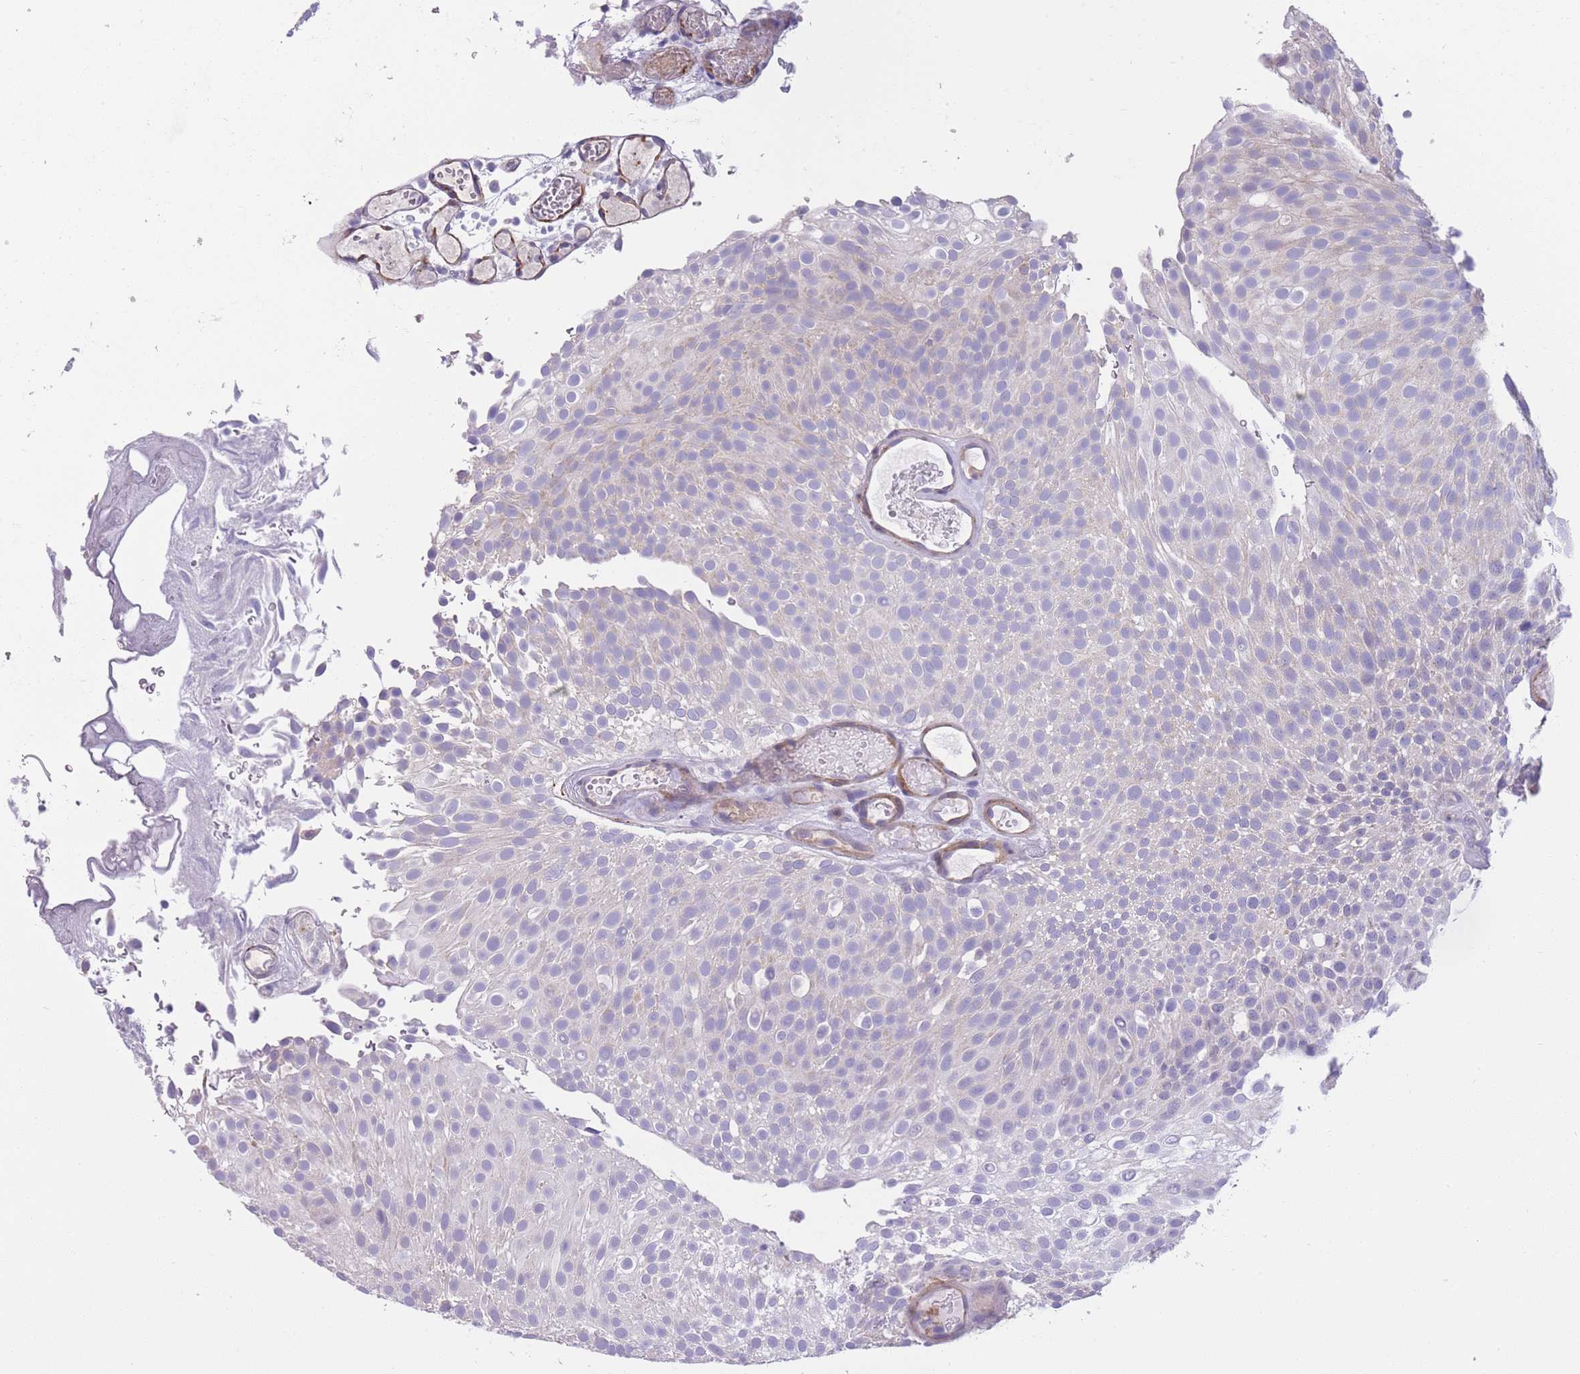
{"staining": {"intensity": "negative", "quantity": "none", "location": "none"}, "tissue": "urothelial cancer", "cell_type": "Tumor cells", "image_type": "cancer", "snomed": [{"axis": "morphology", "description": "Urothelial carcinoma, Low grade"}, {"axis": "topography", "description": "Urinary bladder"}], "caption": "An IHC image of urothelial cancer is shown. There is no staining in tumor cells of urothelial cancer.", "gene": "FAM124A", "patient": {"sex": "male", "age": 78}}